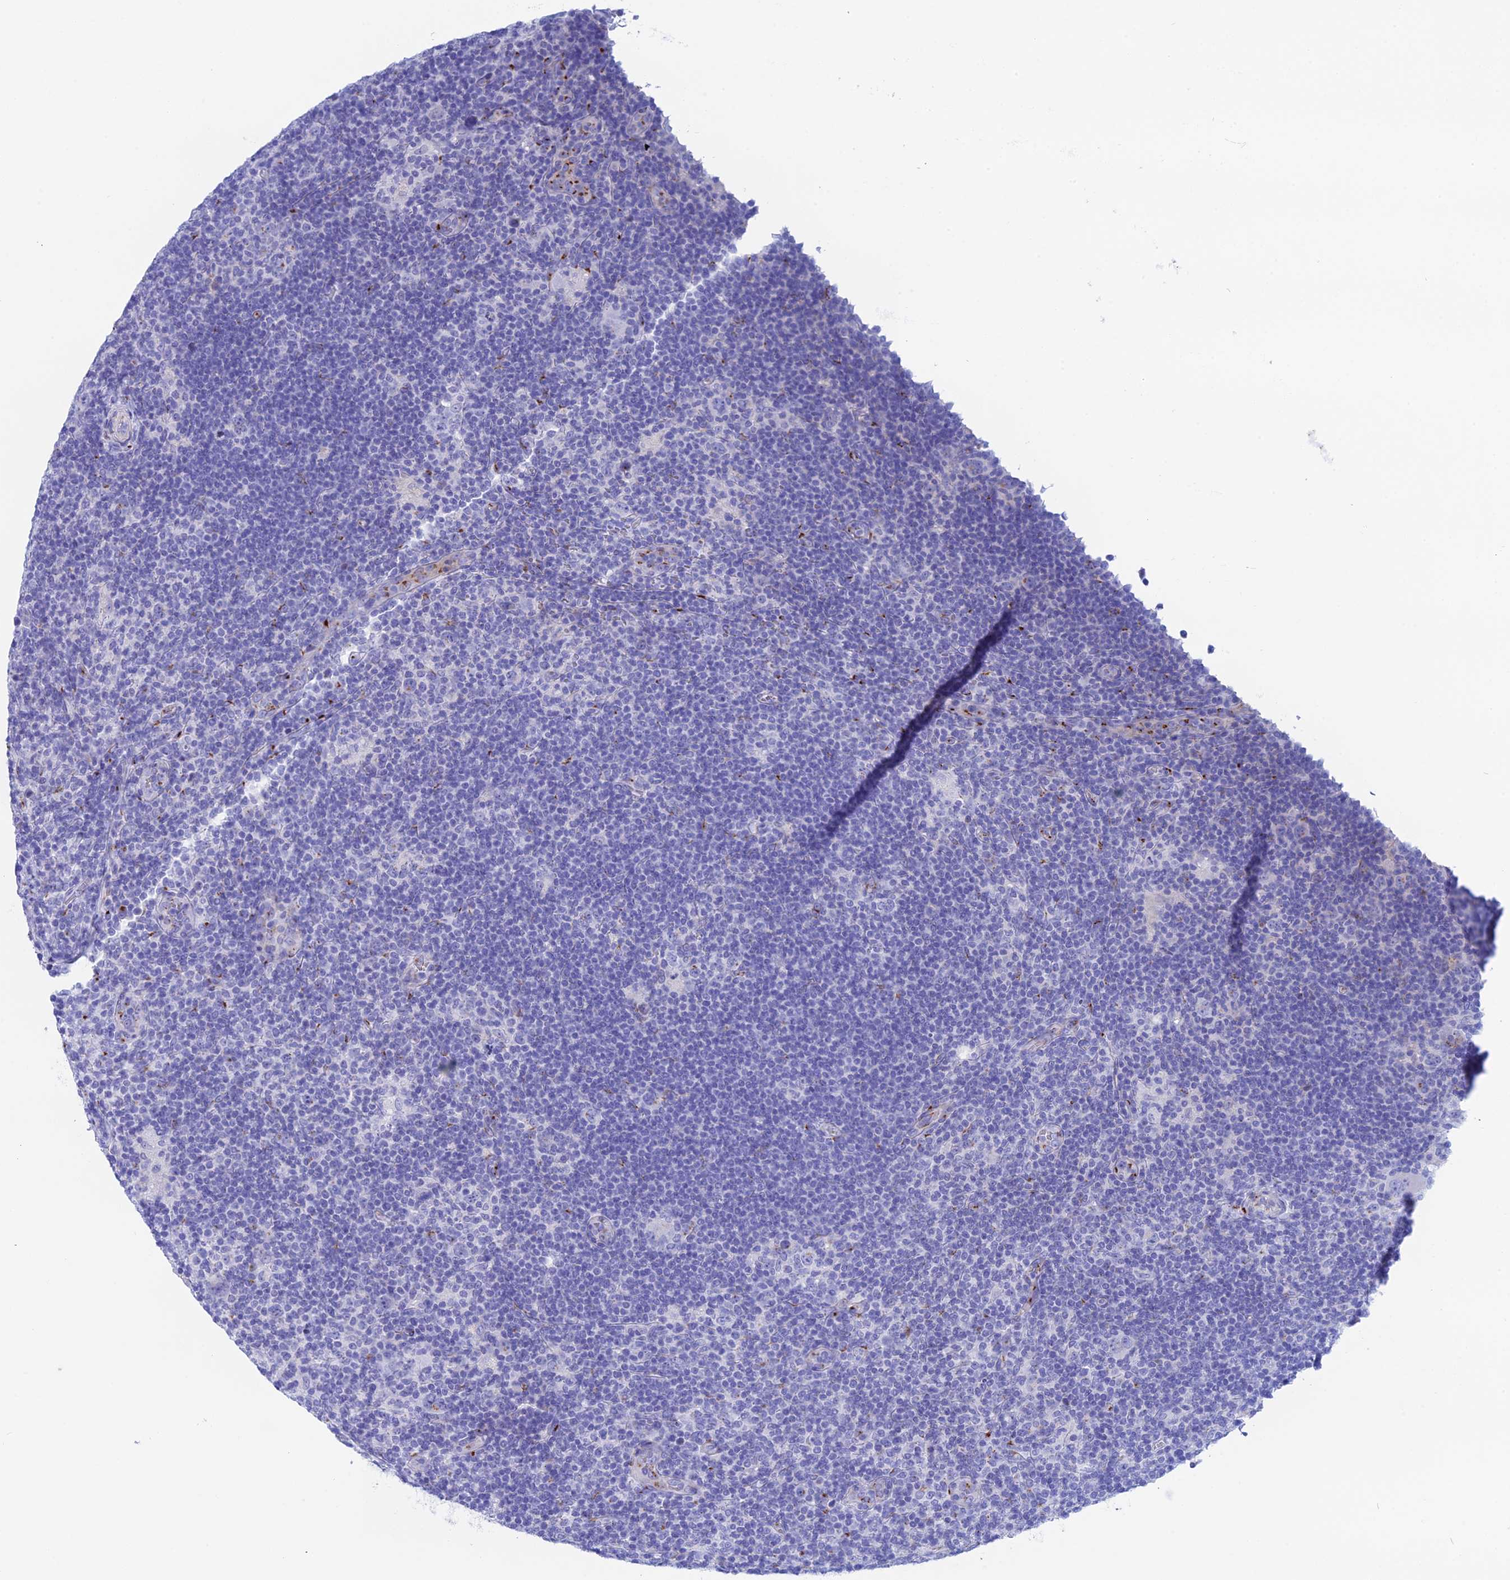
{"staining": {"intensity": "negative", "quantity": "none", "location": "none"}, "tissue": "lymphoma", "cell_type": "Tumor cells", "image_type": "cancer", "snomed": [{"axis": "morphology", "description": "Hodgkin's disease, NOS"}, {"axis": "topography", "description": "Lymph node"}], "caption": "Immunohistochemical staining of human lymphoma exhibits no significant positivity in tumor cells.", "gene": "ERICH4", "patient": {"sex": "female", "age": 57}}